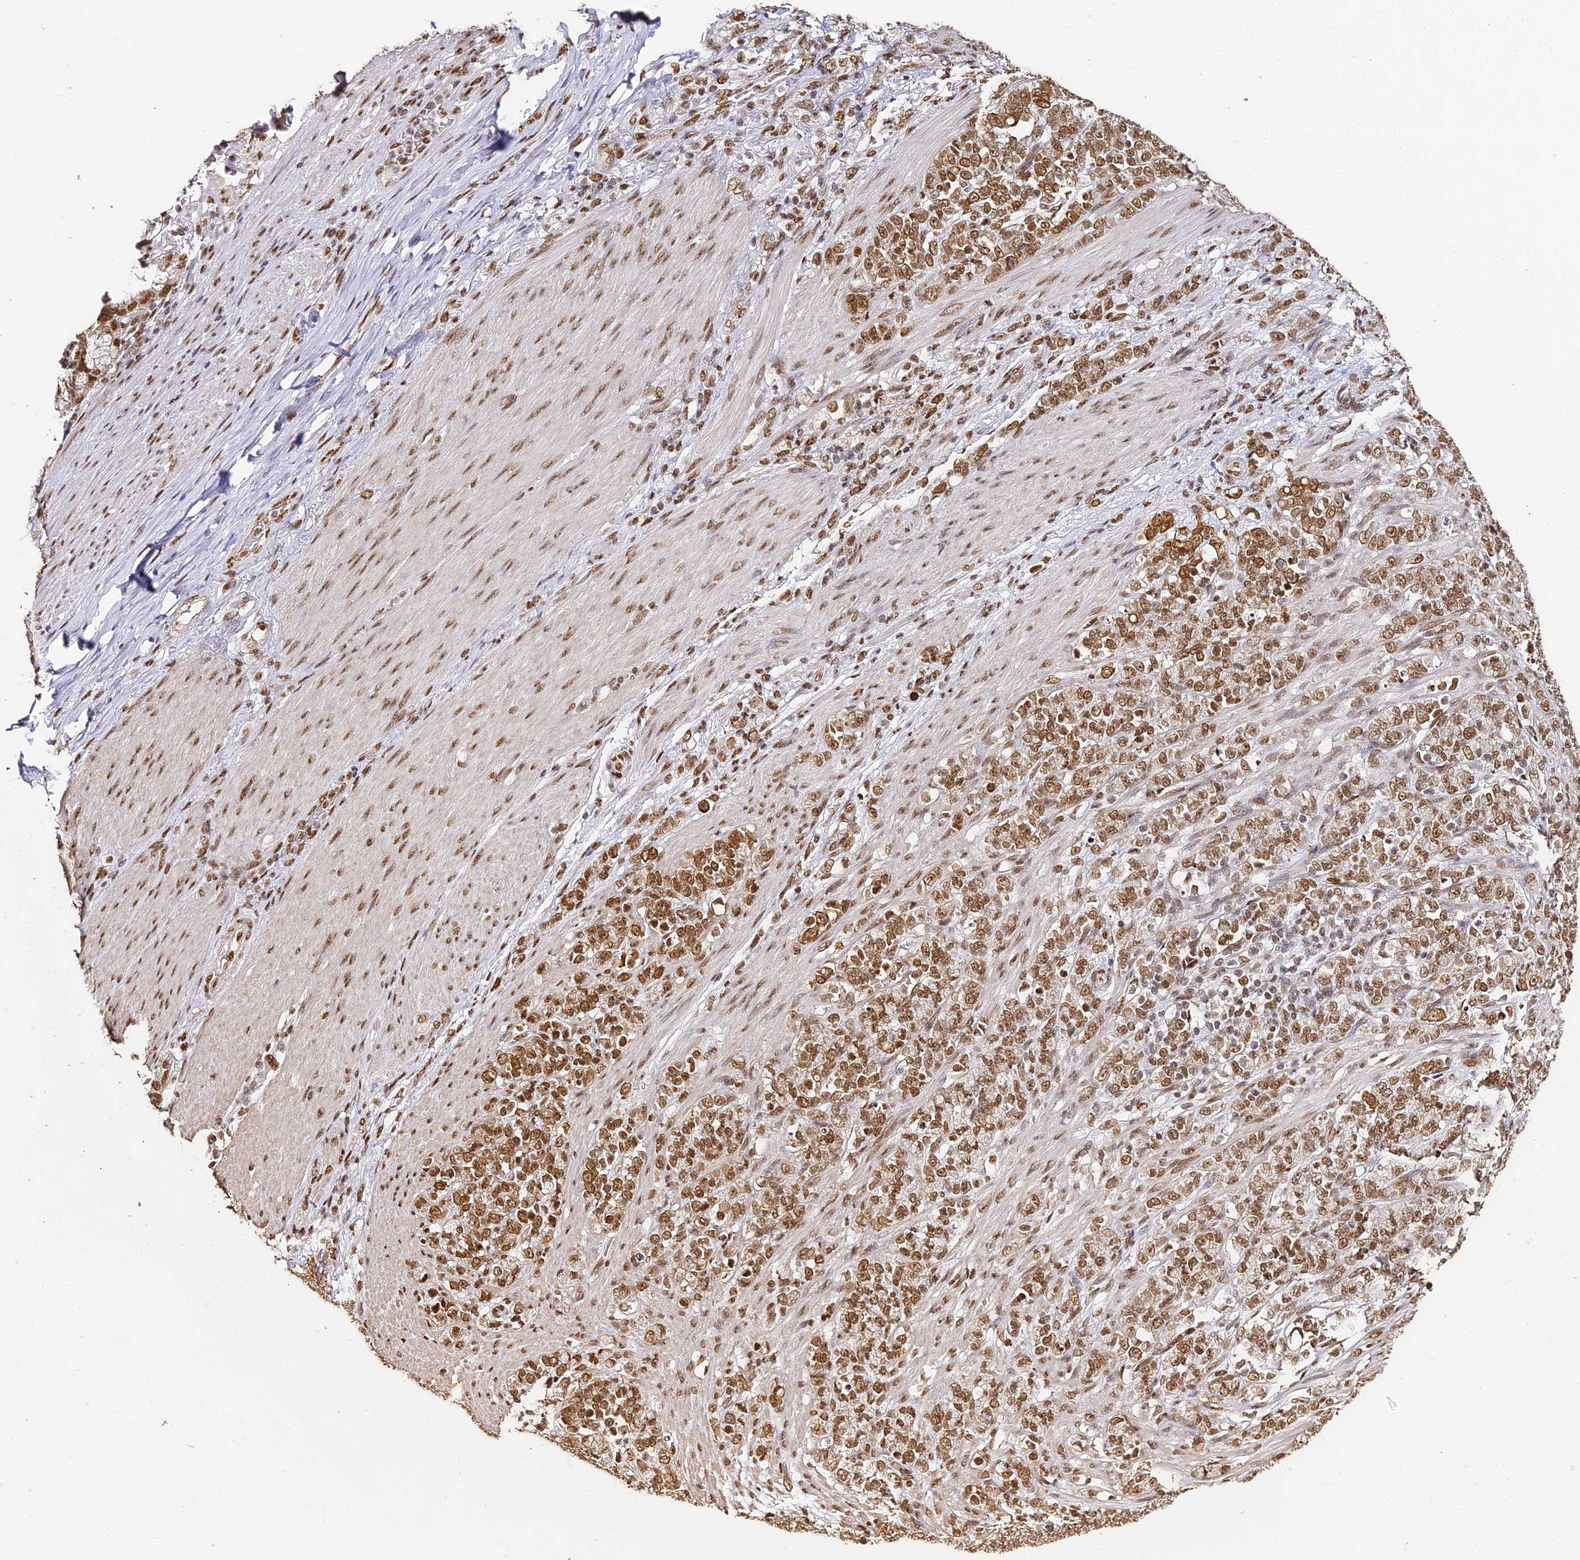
{"staining": {"intensity": "moderate", "quantity": ">75%", "location": "nuclear"}, "tissue": "stomach cancer", "cell_type": "Tumor cells", "image_type": "cancer", "snomed": [{"axis": "morphology", "description": "Adenocarcinoma, NOS"}, {"axis": "topography", "description": "Stomach"}], "caption": "About >75% of tumor cells in human stomach adenocarcinoma display moderate nuclear protein staining as visualized by brown immunohistochemical staining.", "gene": "HNRNPA1", "patient": {"sex": "female", "age": 79}}